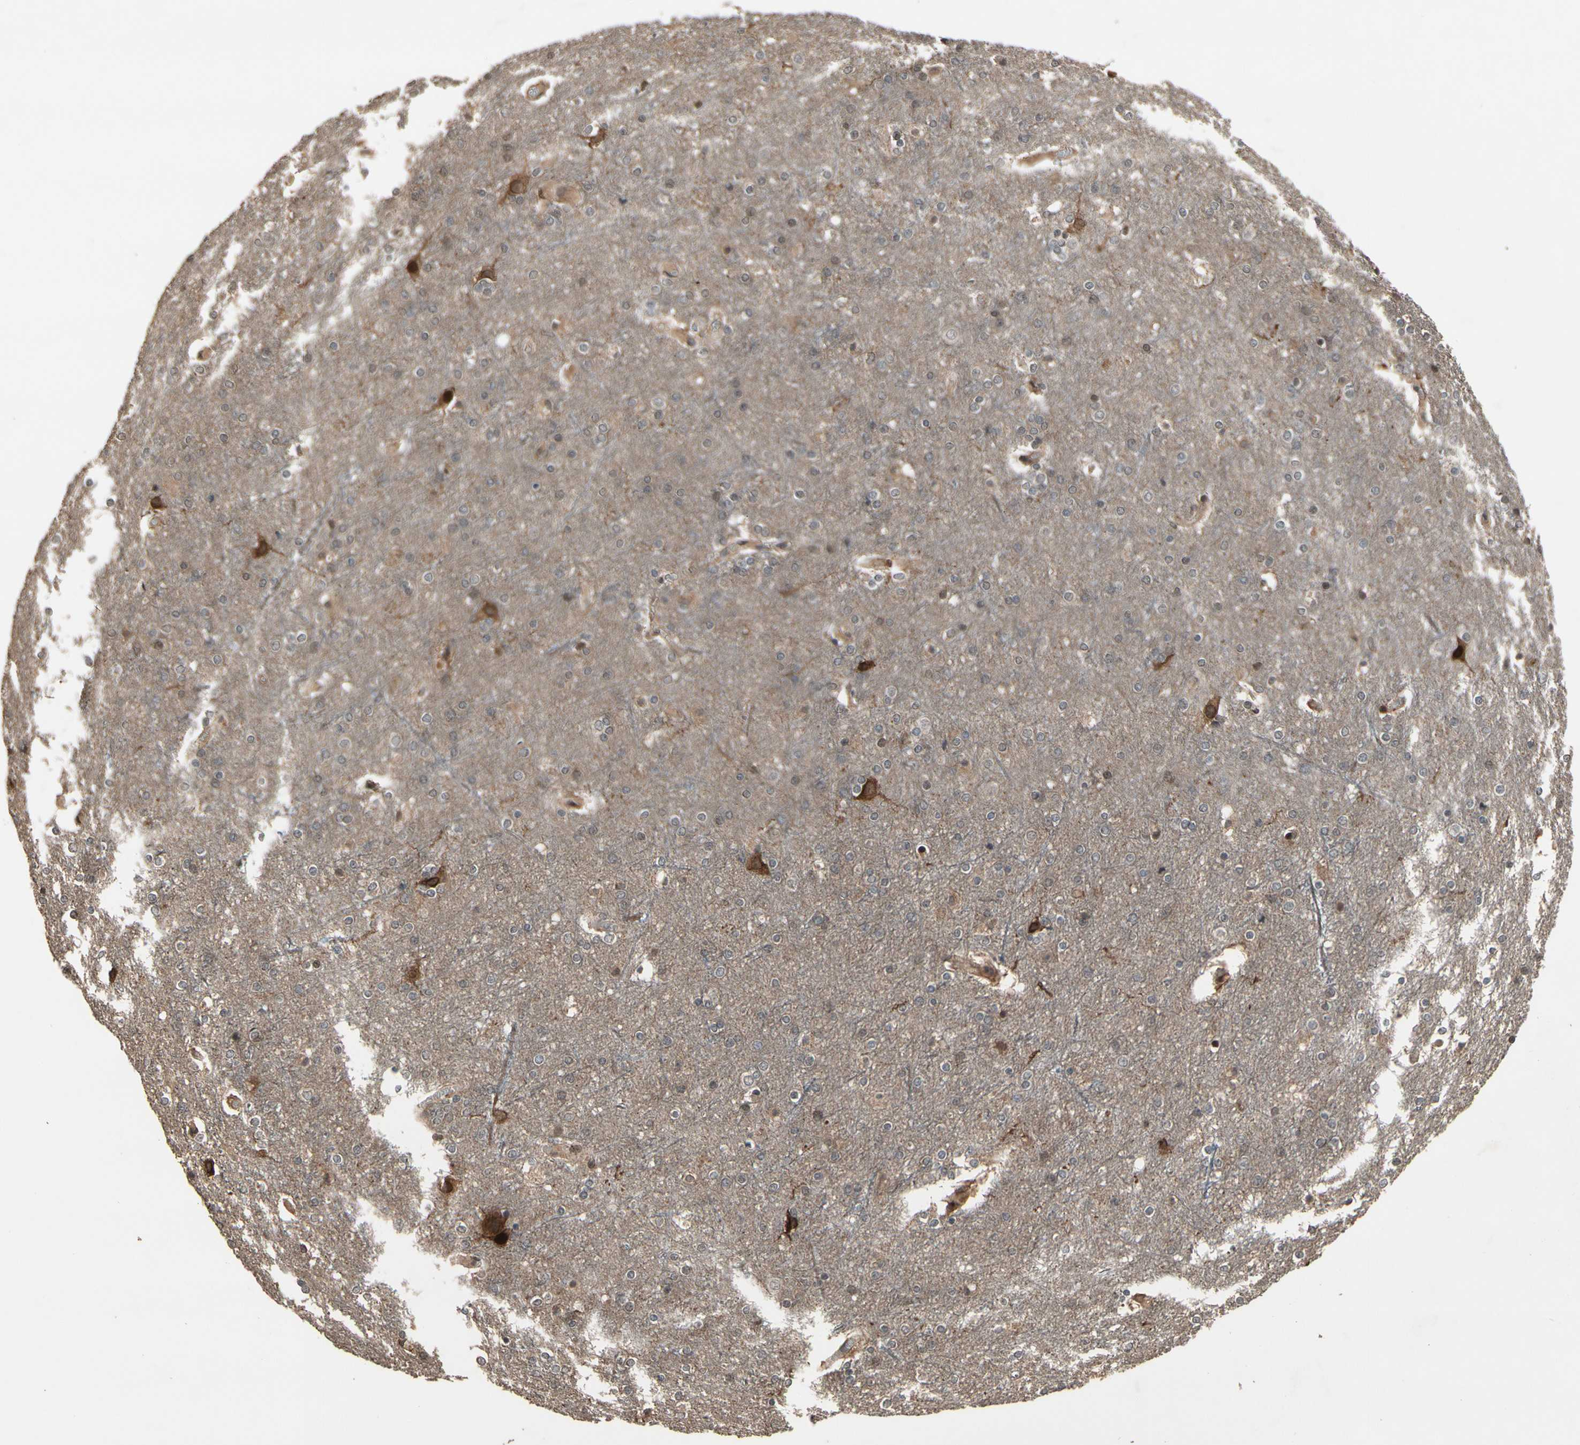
{"staining": {"intensity": "moderate", "quantity": ">75%", "location": "cytoplasmic/membranous"}, "tissue": "cerebral cortex", "cell_type": "Endothelial cells", "image_type": "normal", "snomed": [{"axis": "morphology", "description": "Normal tissue, NOS"}, {"axis": "topography", "description": "Cerebral cortex"}], "caption": "Benign cerebral cortex exhibits moderate cytoplasmic/membranous expression in about >75% of endothelial cells (DAB IHC with brightfield microscopy, high magnification)..", "gene": "CSF1R", "patient": {"sex": "female", "age": 54}}